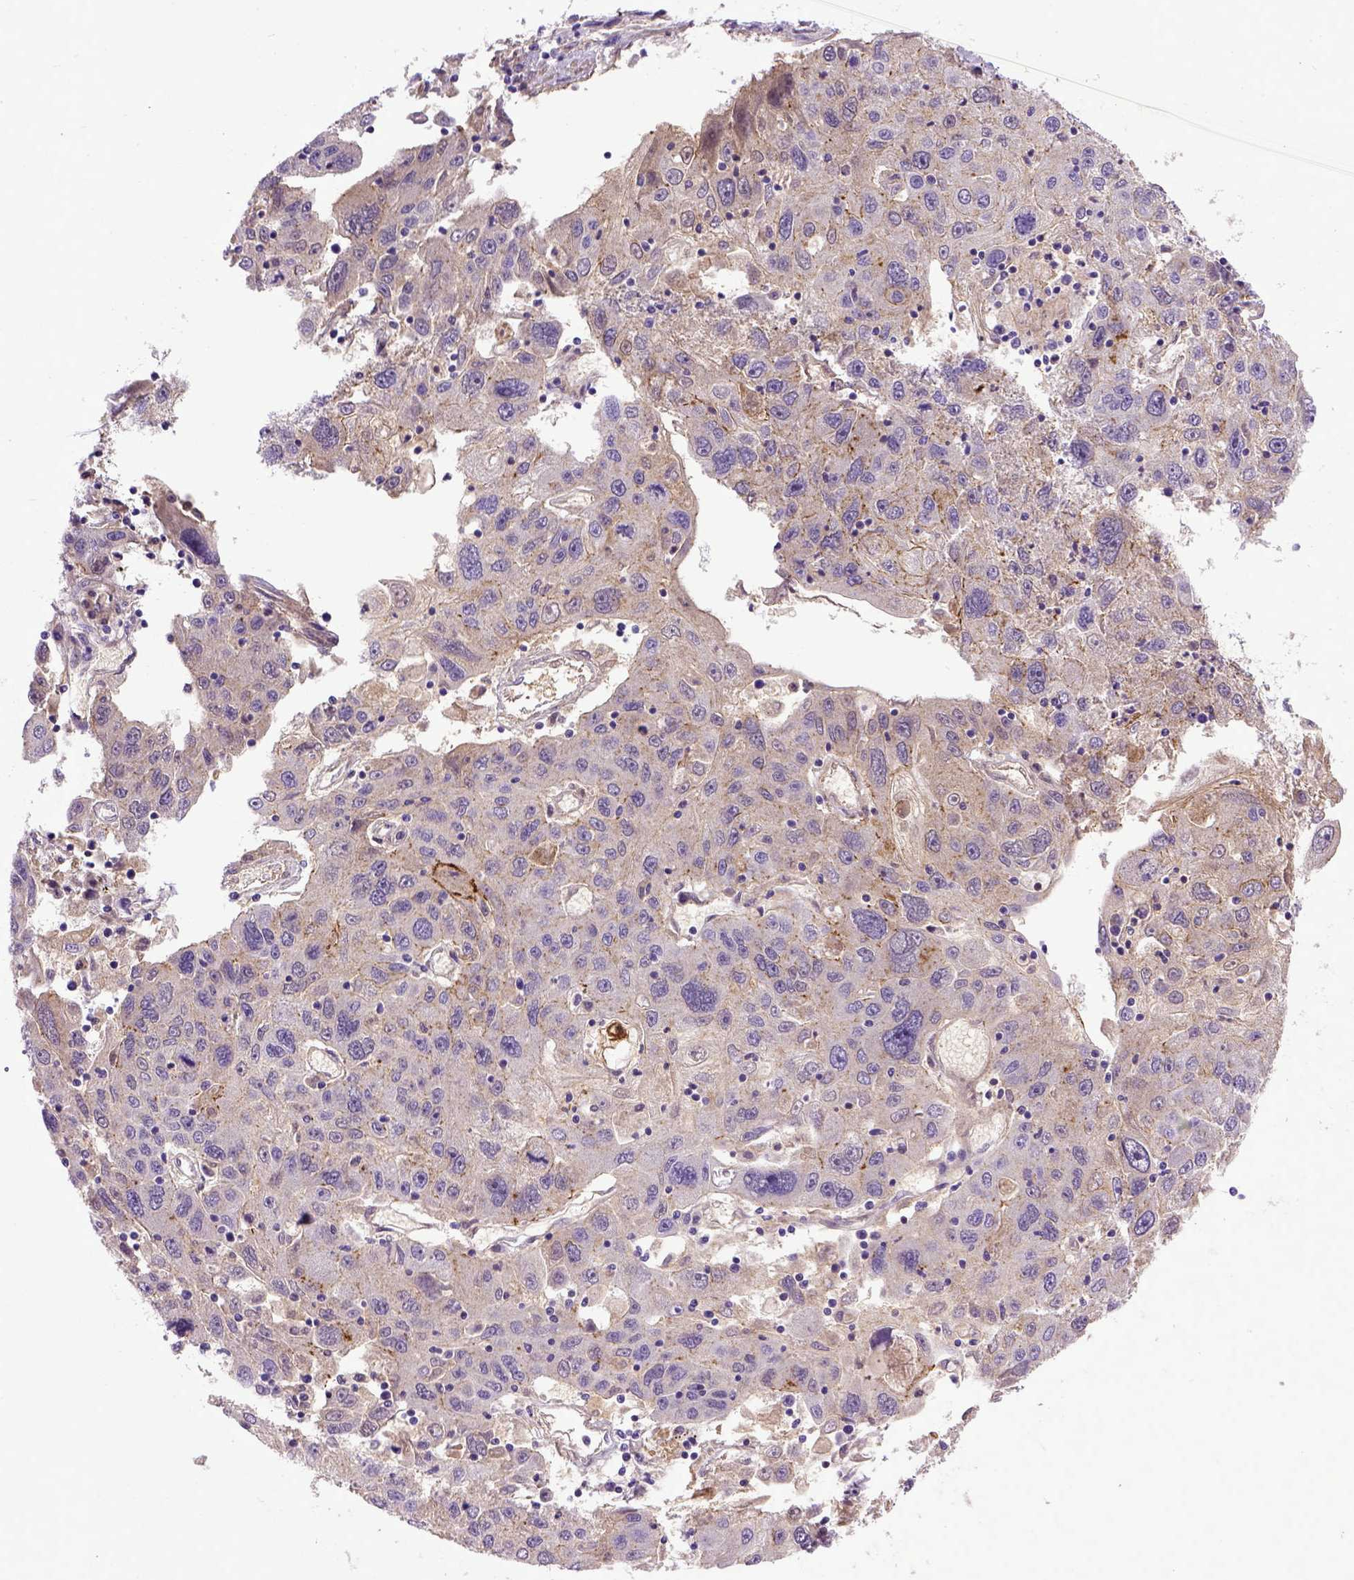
{"staining": {"intensity": "weak", "quantity": "<25%", "location": "cytoplasmic/membranous"}, "tissue": "stomach cancer", "cell_type": "Tumor cells", "image_type": "cancer", "snomed": [{"axis": "morphology", "description": "Adenocarcinoma, NOS"}, {"axis": "topography", "description": "Stomach"}], "caption": "Adenocarcinoma (stomach) stained for a protein using IHC demonstrates no staining tumor cells.", "gene": "CDH1", "patient": {"sex": "male", "age": 56}}